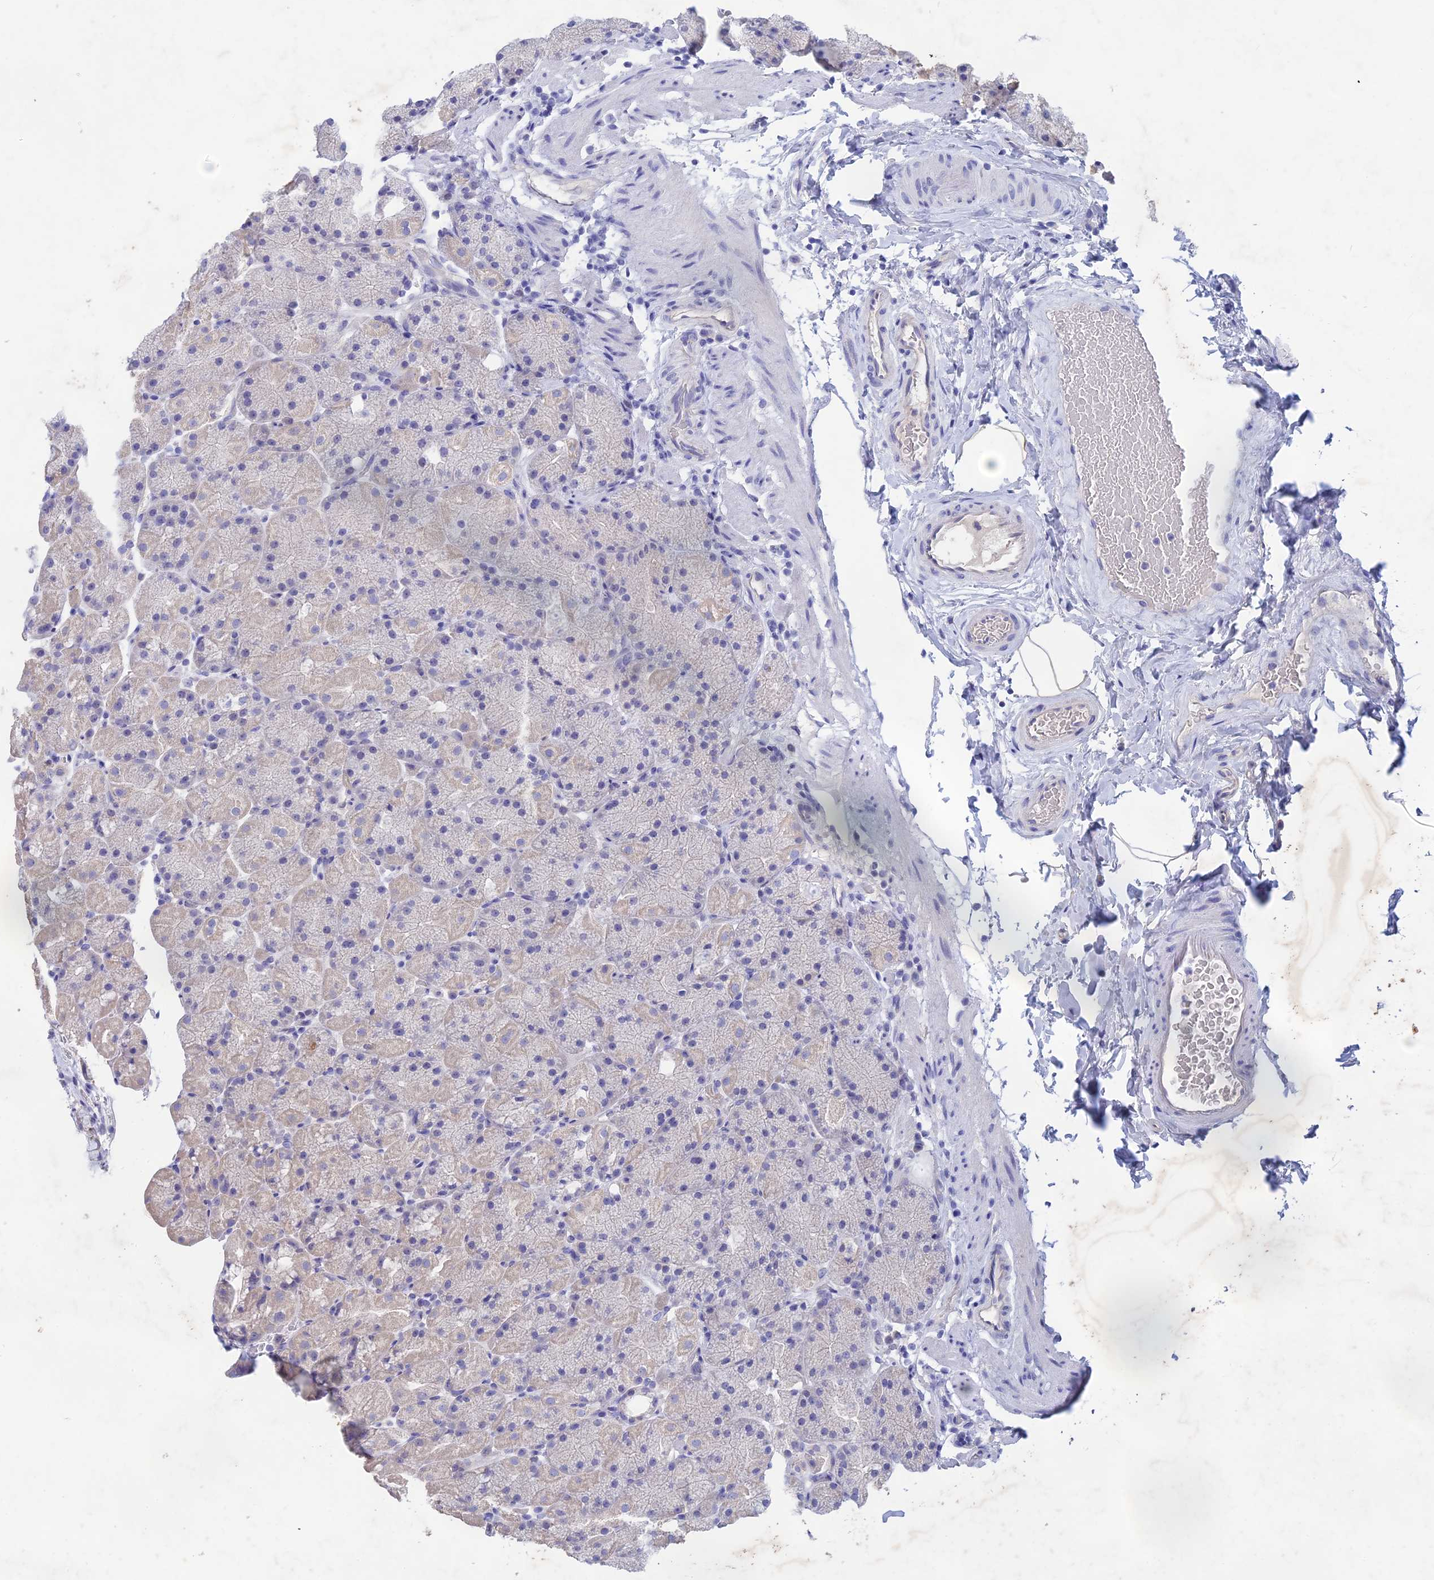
{"staining": {"intensity": "negative", "quantity": "none", "location": "none"}, "tissue": "stomach", "cell_type": "Glandular cells", "image_type": "normal", "snomed": [{"axis": "morphology", "description": "Normal tissue, NOS"}, {"axis": "topography", "description": "Stomach, upper"}, {"axis": "topography", "description": "Stomach, lower"}], "caption": "The IHC photomicrograph has no significant positivity in glandular cells of stomach. Nuclei are stained in blue.", "gene": "BTBD19", "patient": {"sex": "male", "age": 67}}